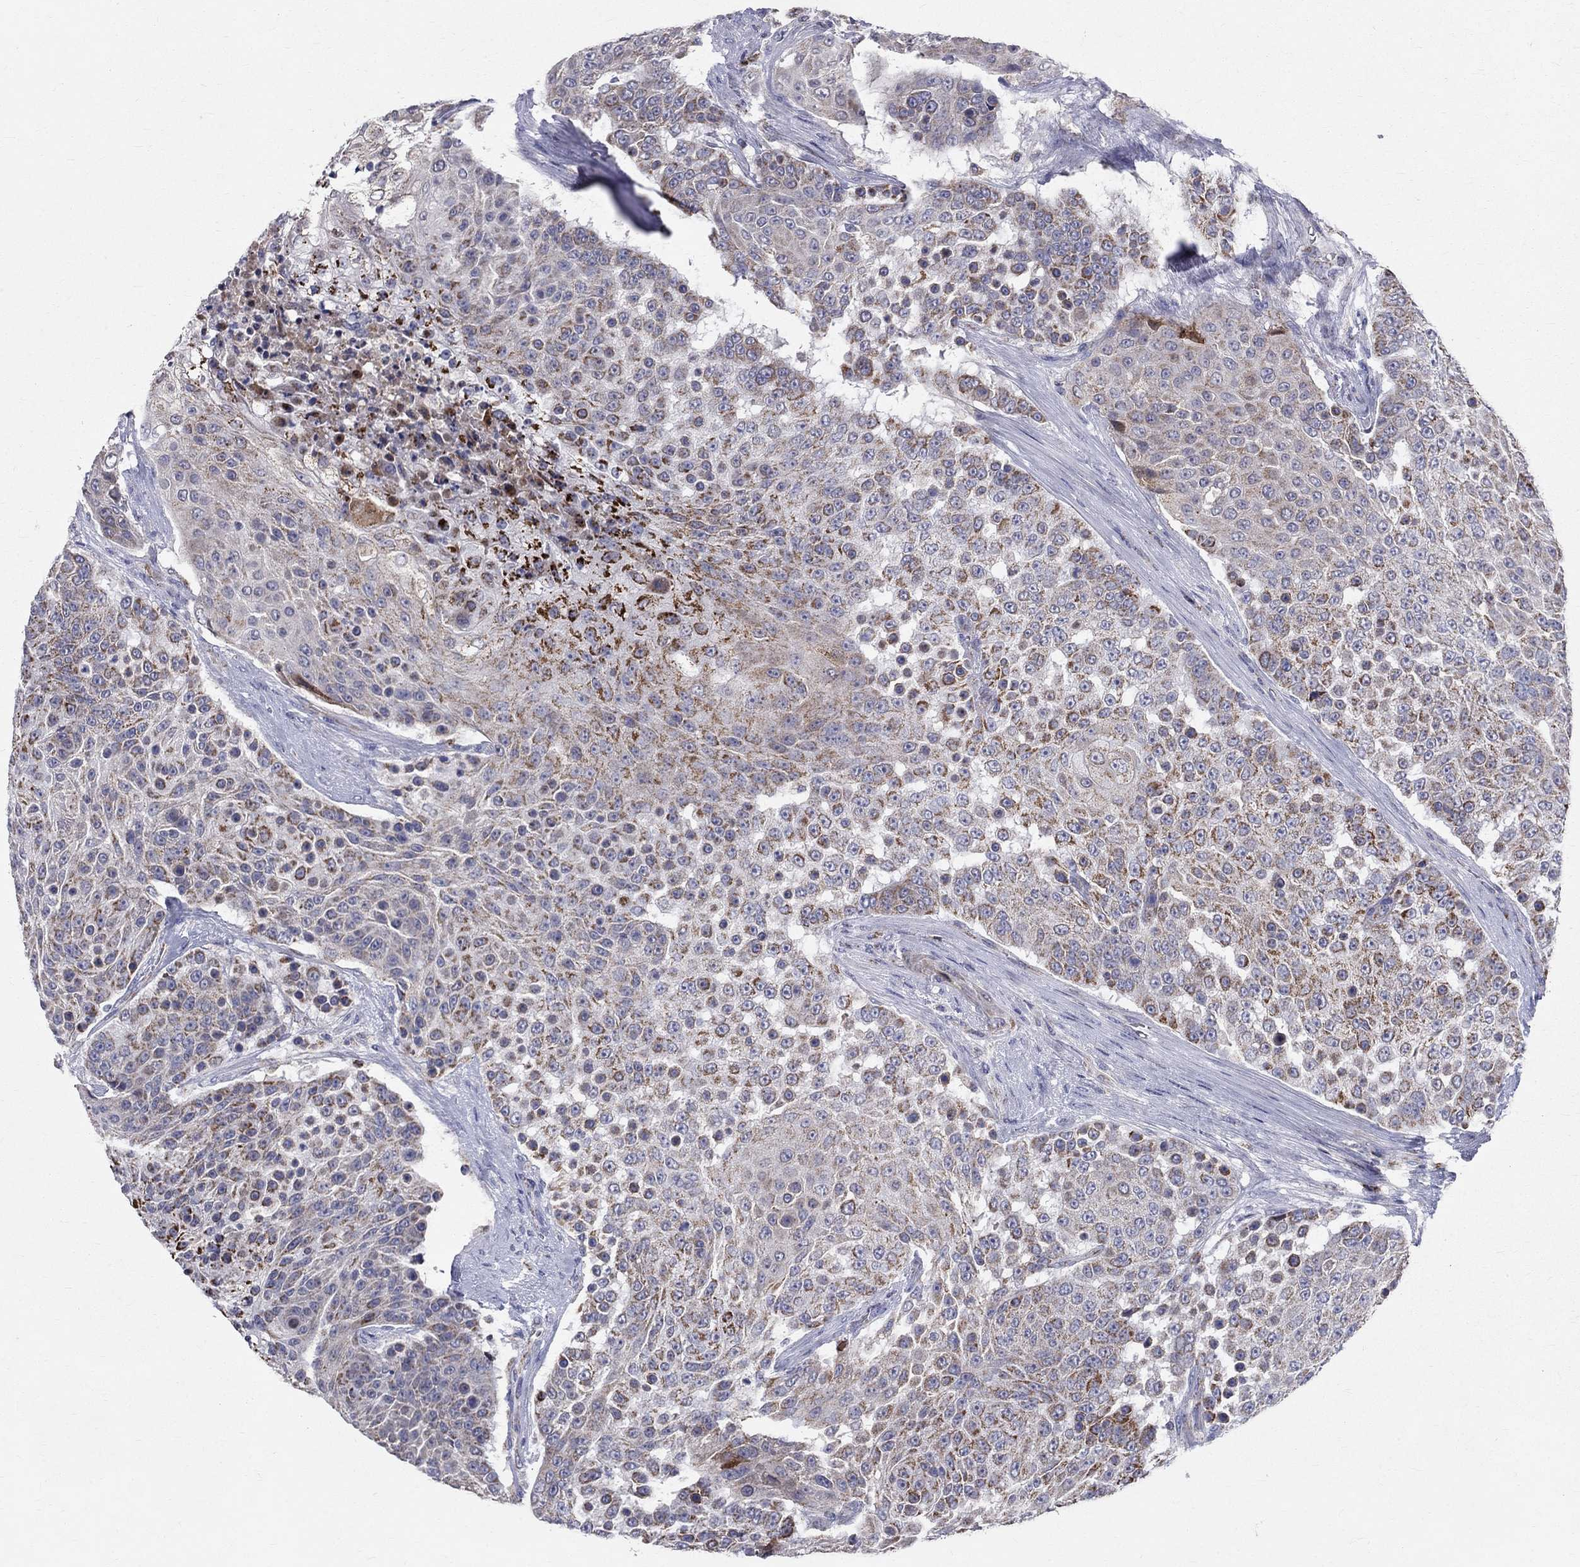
{"staining": {"intensity": "moderate", "quantity": "25%-75%", "location": "cytoplasmic/membranous"}, "tissue": "urothelial cancer", "cell_type": "Tumor cells", "image_type": "cancer", "snomed": [{"axis": "morphology", "description": "Urothelial carcinoma, High grade"}, {"axis": "topography", "description": "Urinary bladder"}], "caption": "Protein staining demonstrates moderate cytoplasmic/membranous staining in about 25%-75% of tumor cells in high-grade urothelial carcinoma.", "gene": "SLC4A10", "patient": {"sex": "female", "age": 63}}